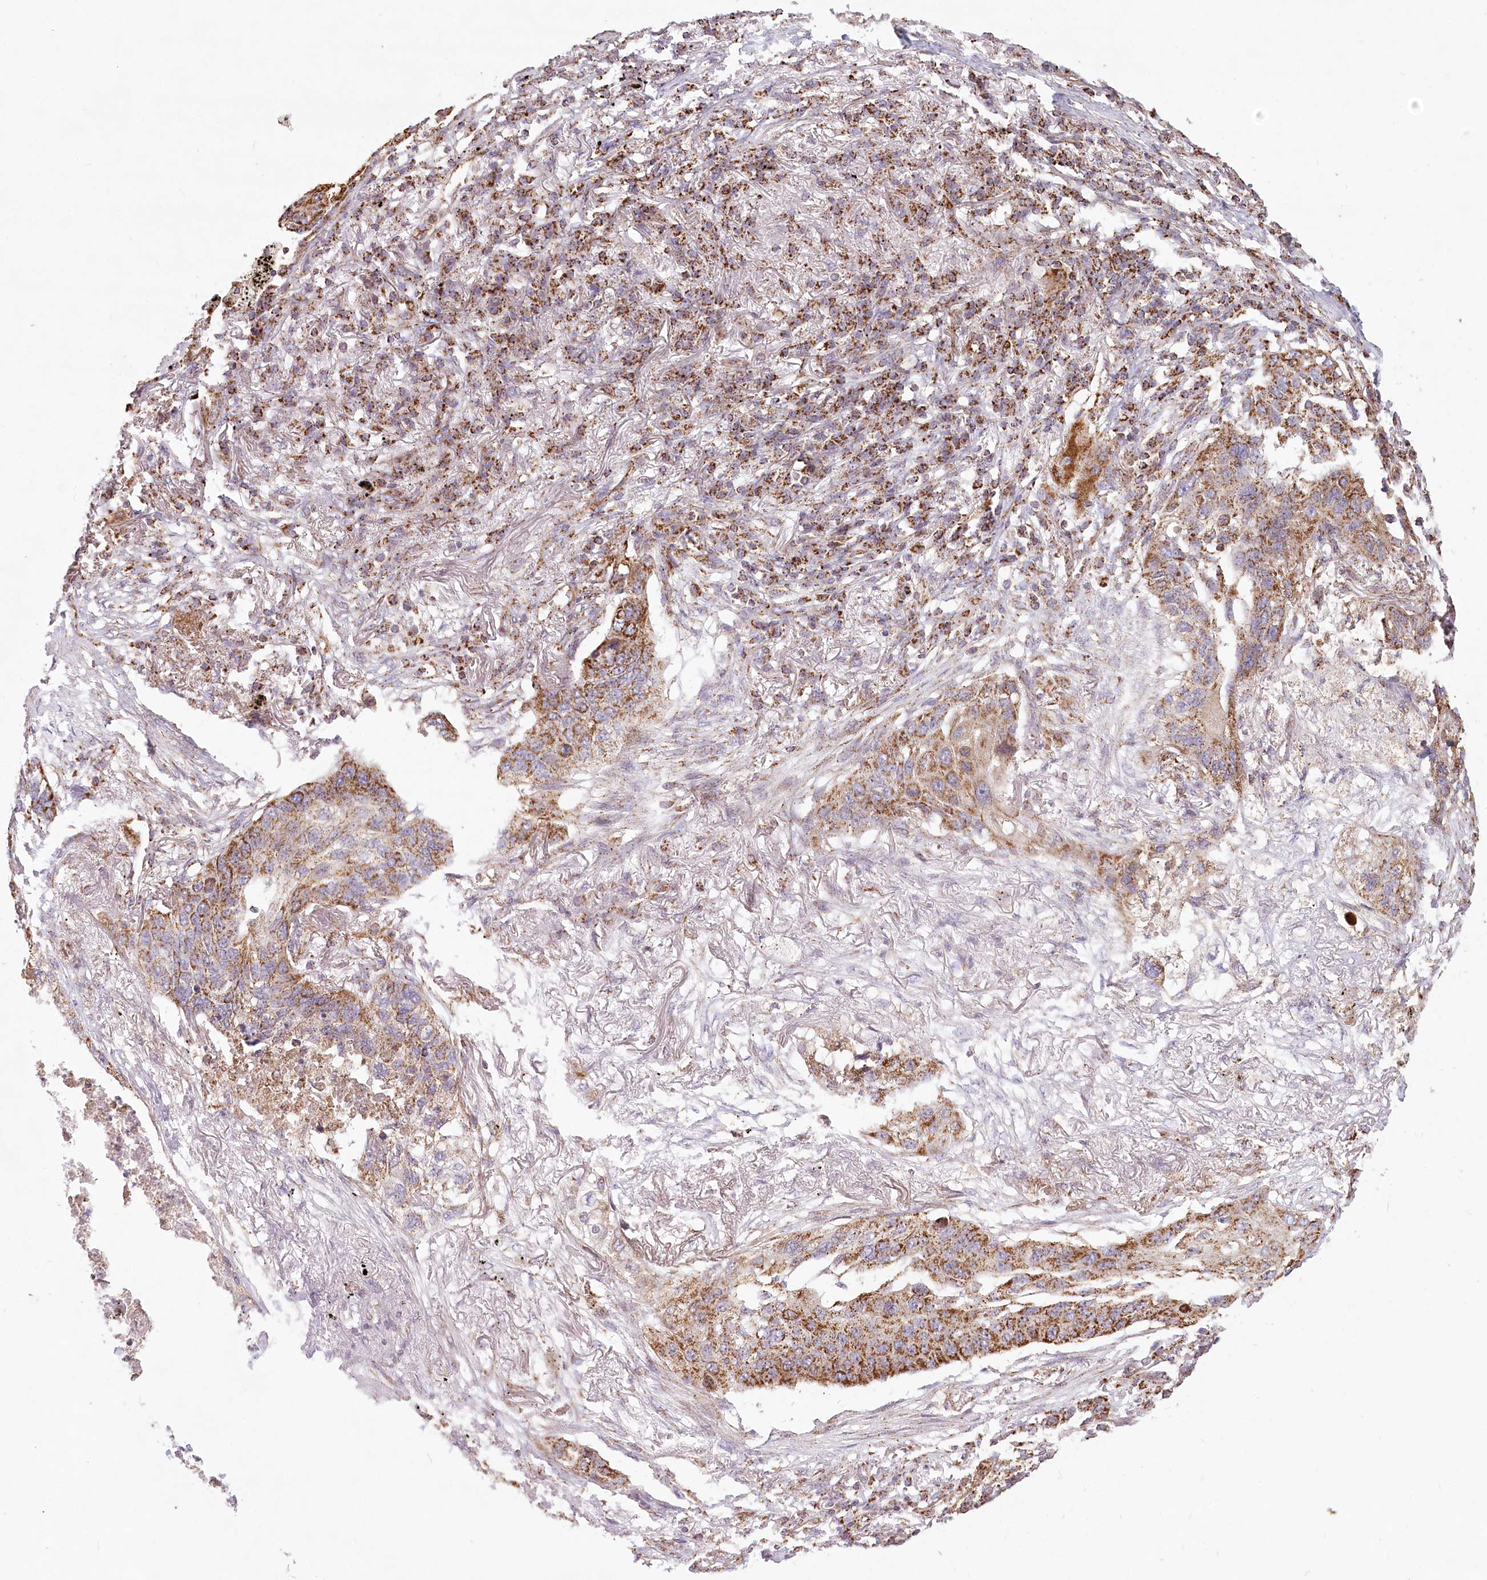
{"staining": {"intensity": "moderate", "quantity": ">75%", "location": "cytoplasmic/membranous"}, "tissue": "lung cancer", "cell_type": "Tumor cells", "image_type": "cancer", "snomed": [{"axis": "morphology", "description": "Squamous cell carcinoma, NOS"}, {"axis": "topography", "description": "Lung"}], "caption": "There is medium levels of moderate cytoplasmic/membranous staining in tumor cells of lung cancer (squamous cell carcinoma), as demonstrated by immunohistochemical staining (brown color).", "gene": "UMPS", "patient": {"sex": "female", "age": 63}}